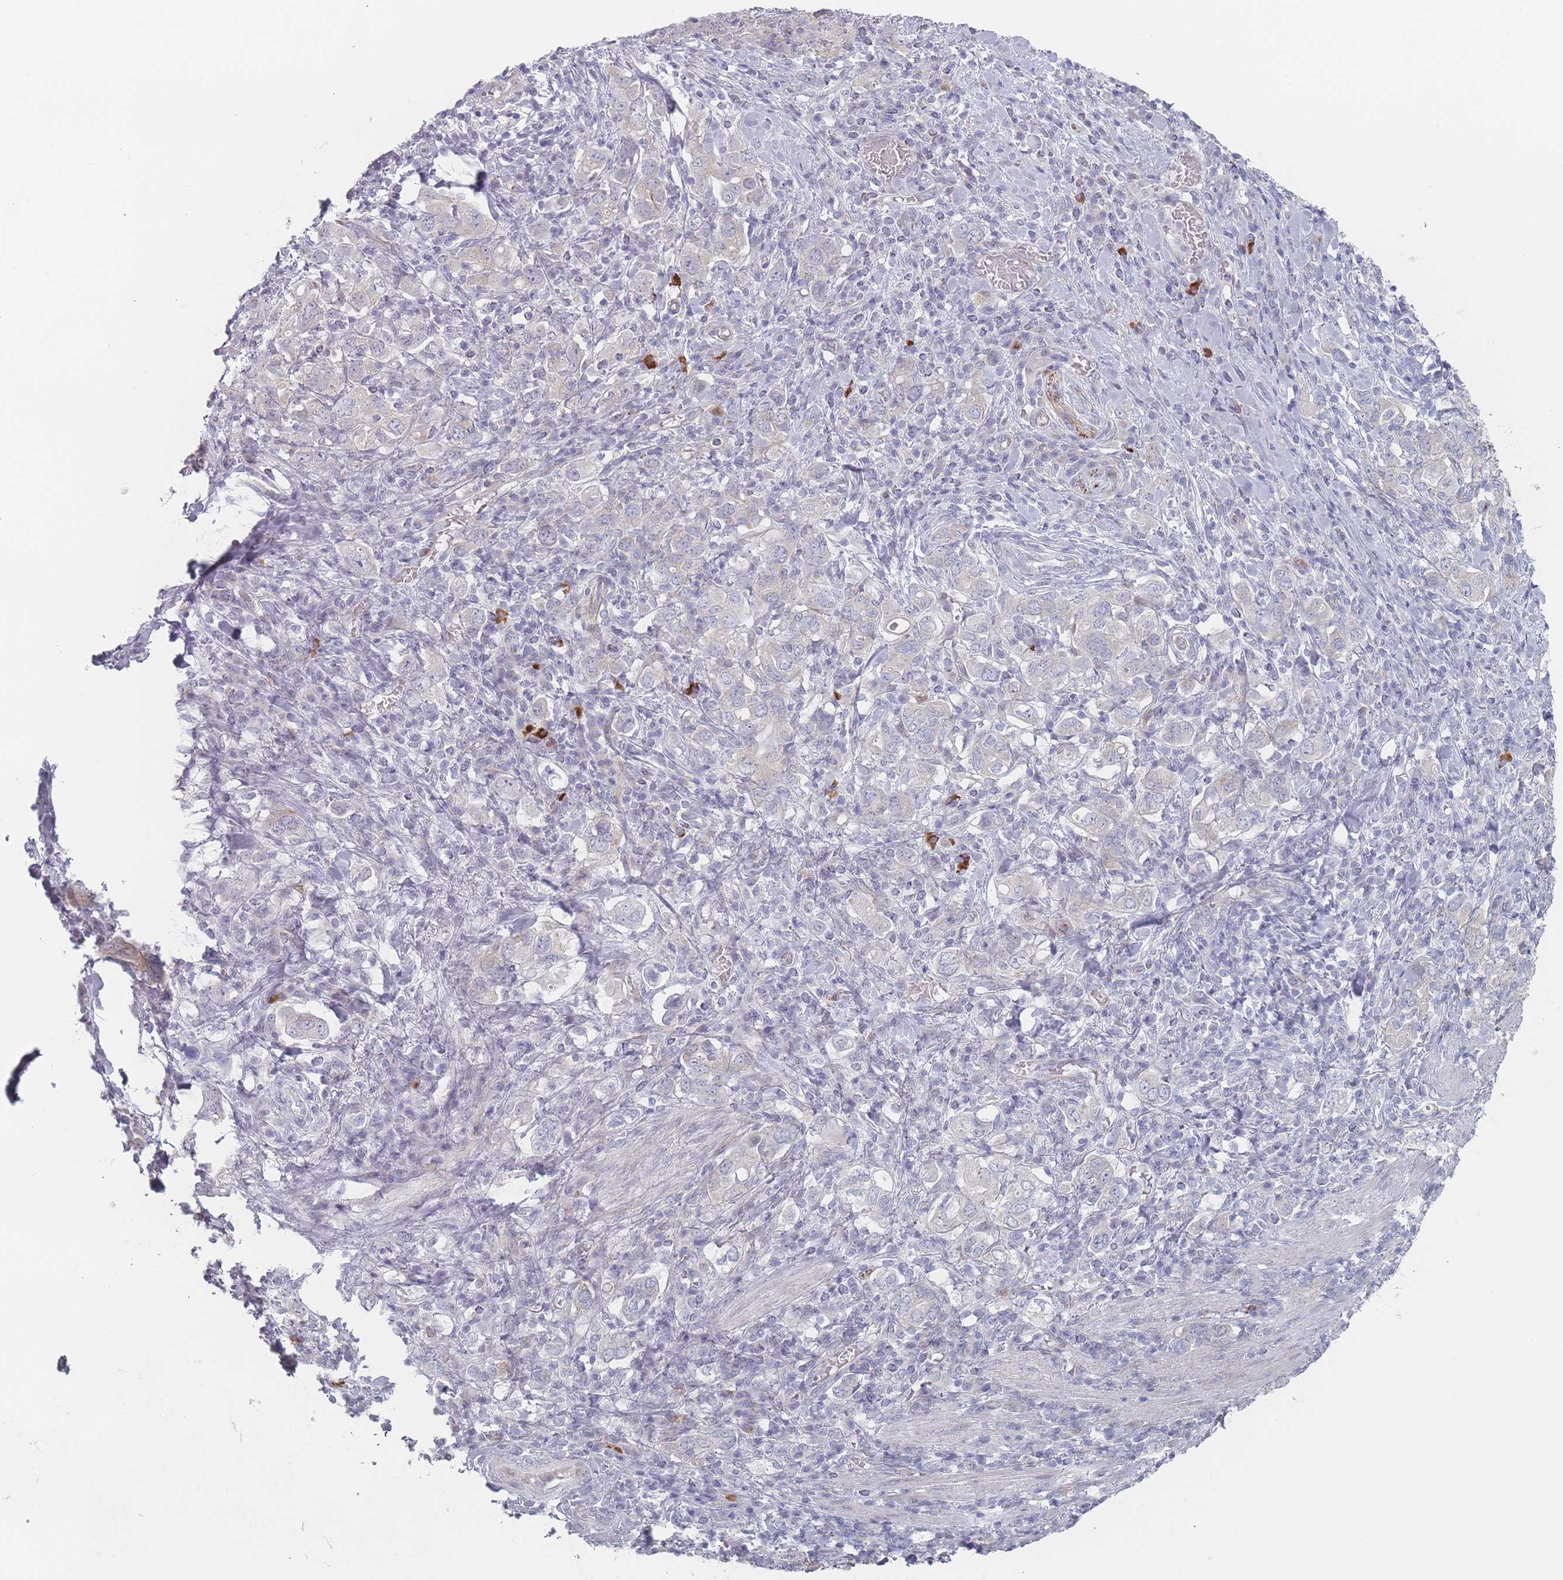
{"staining": {"intensity": "negative", "quantity": "none", "location": "none"}, "tissue": "stomach cancer", "cell_type": "Tumor cells", "image_type": "cancer", "snomed": [{"axis": "morphology", "description": "Adenocarcinoma, NOS"}, {"axis": "topography", "description": "Stomach, upper"}, {"axis": "topography", "description": "Stomach"}], "caption": "There is no significant expression in tumor cells of stomach adenocarcinoma. (DAB (3,3'-diaminobenzidine) immunohistochemistry, high magnification).", "gene": "RNF4", "patient": {"sex": "male", "age": 62}}